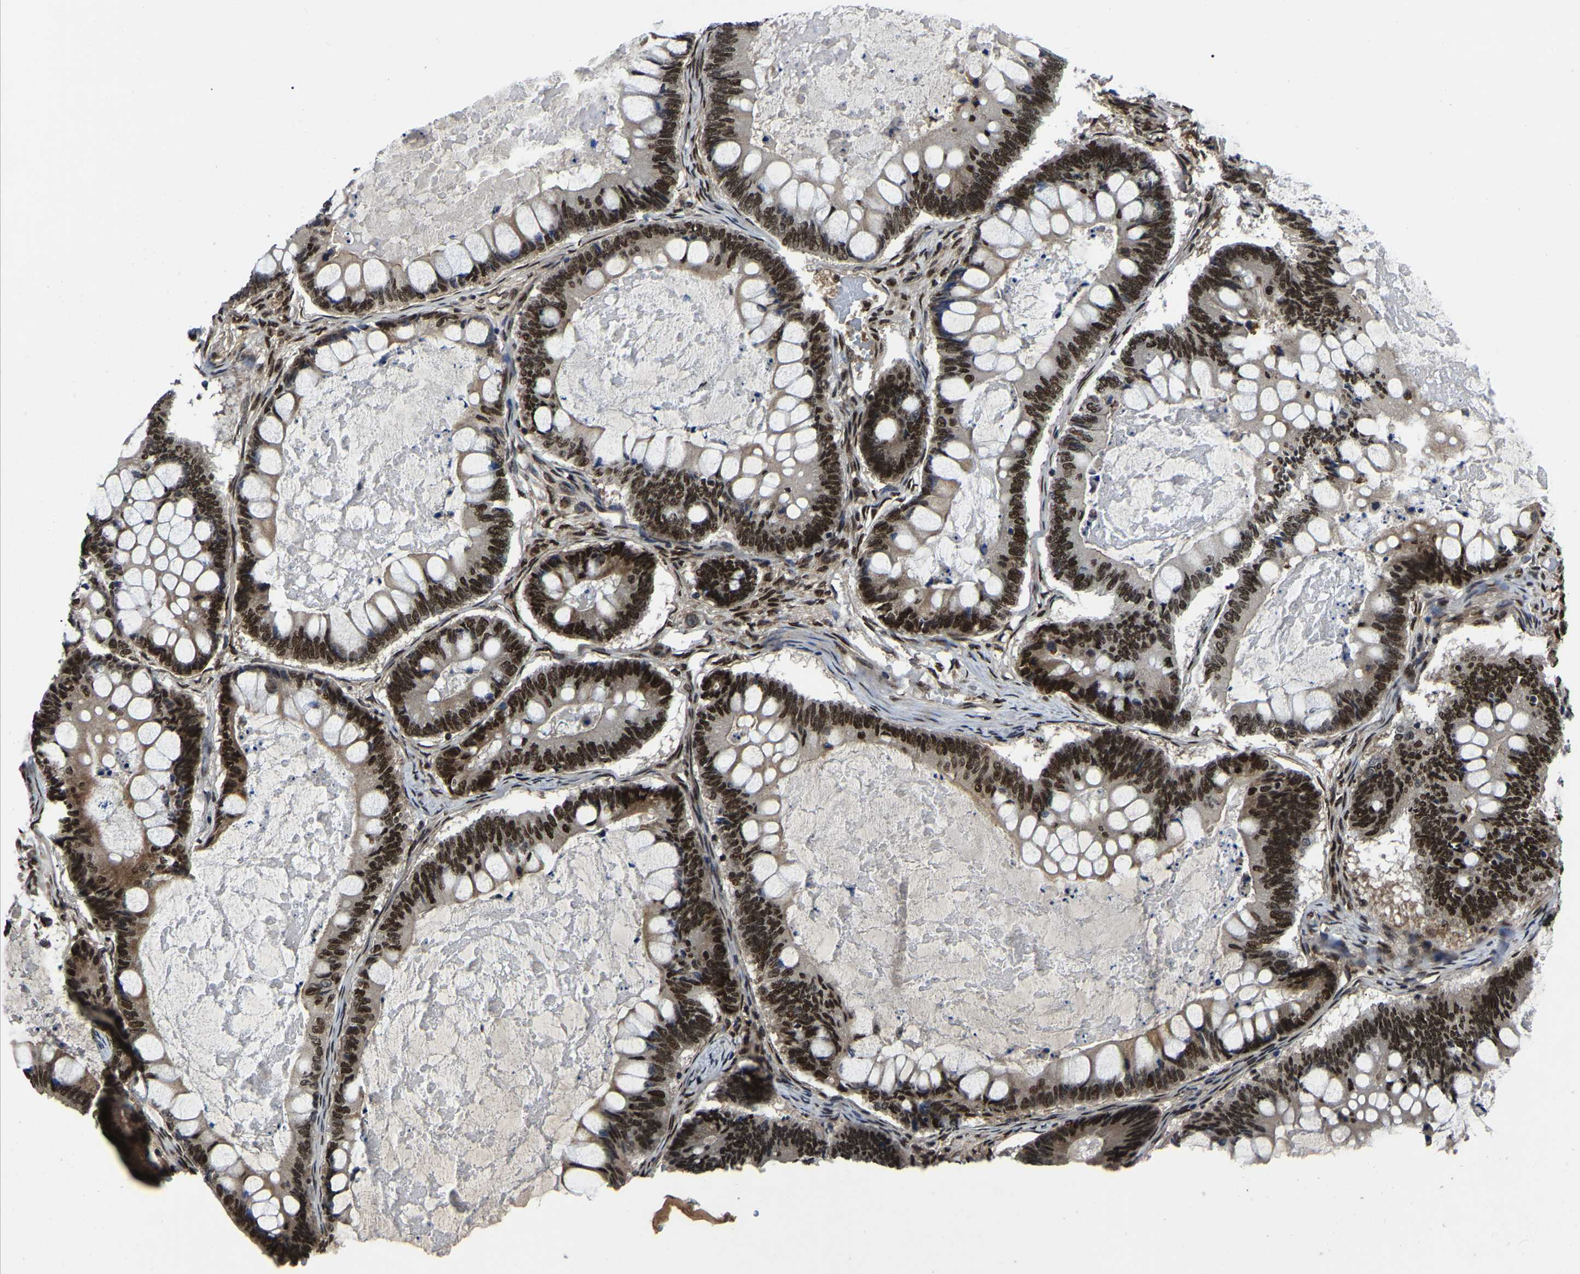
{"staining": {"intensity": "strong", "quantity": ">75%", "location": "nuclear"}, "tissue": "ovarian cancer", "cell_type": "Tumor cells", "image_type": "cancer", "snomed": [{"axis": "morphology", "description": "Cystadenocarcinoma, mucinous, NOS"}, {"axis": "topography", "description": "Ovary"}], "caption": "Immunohistochemical staining of human mucinous cystadenocarcinoma (ovarian) reveals high levels of strong nuclear expression in about >75% of tumor cells.", "gene": "TRIM35", "patient": {"sex": "female", "age": 61}}